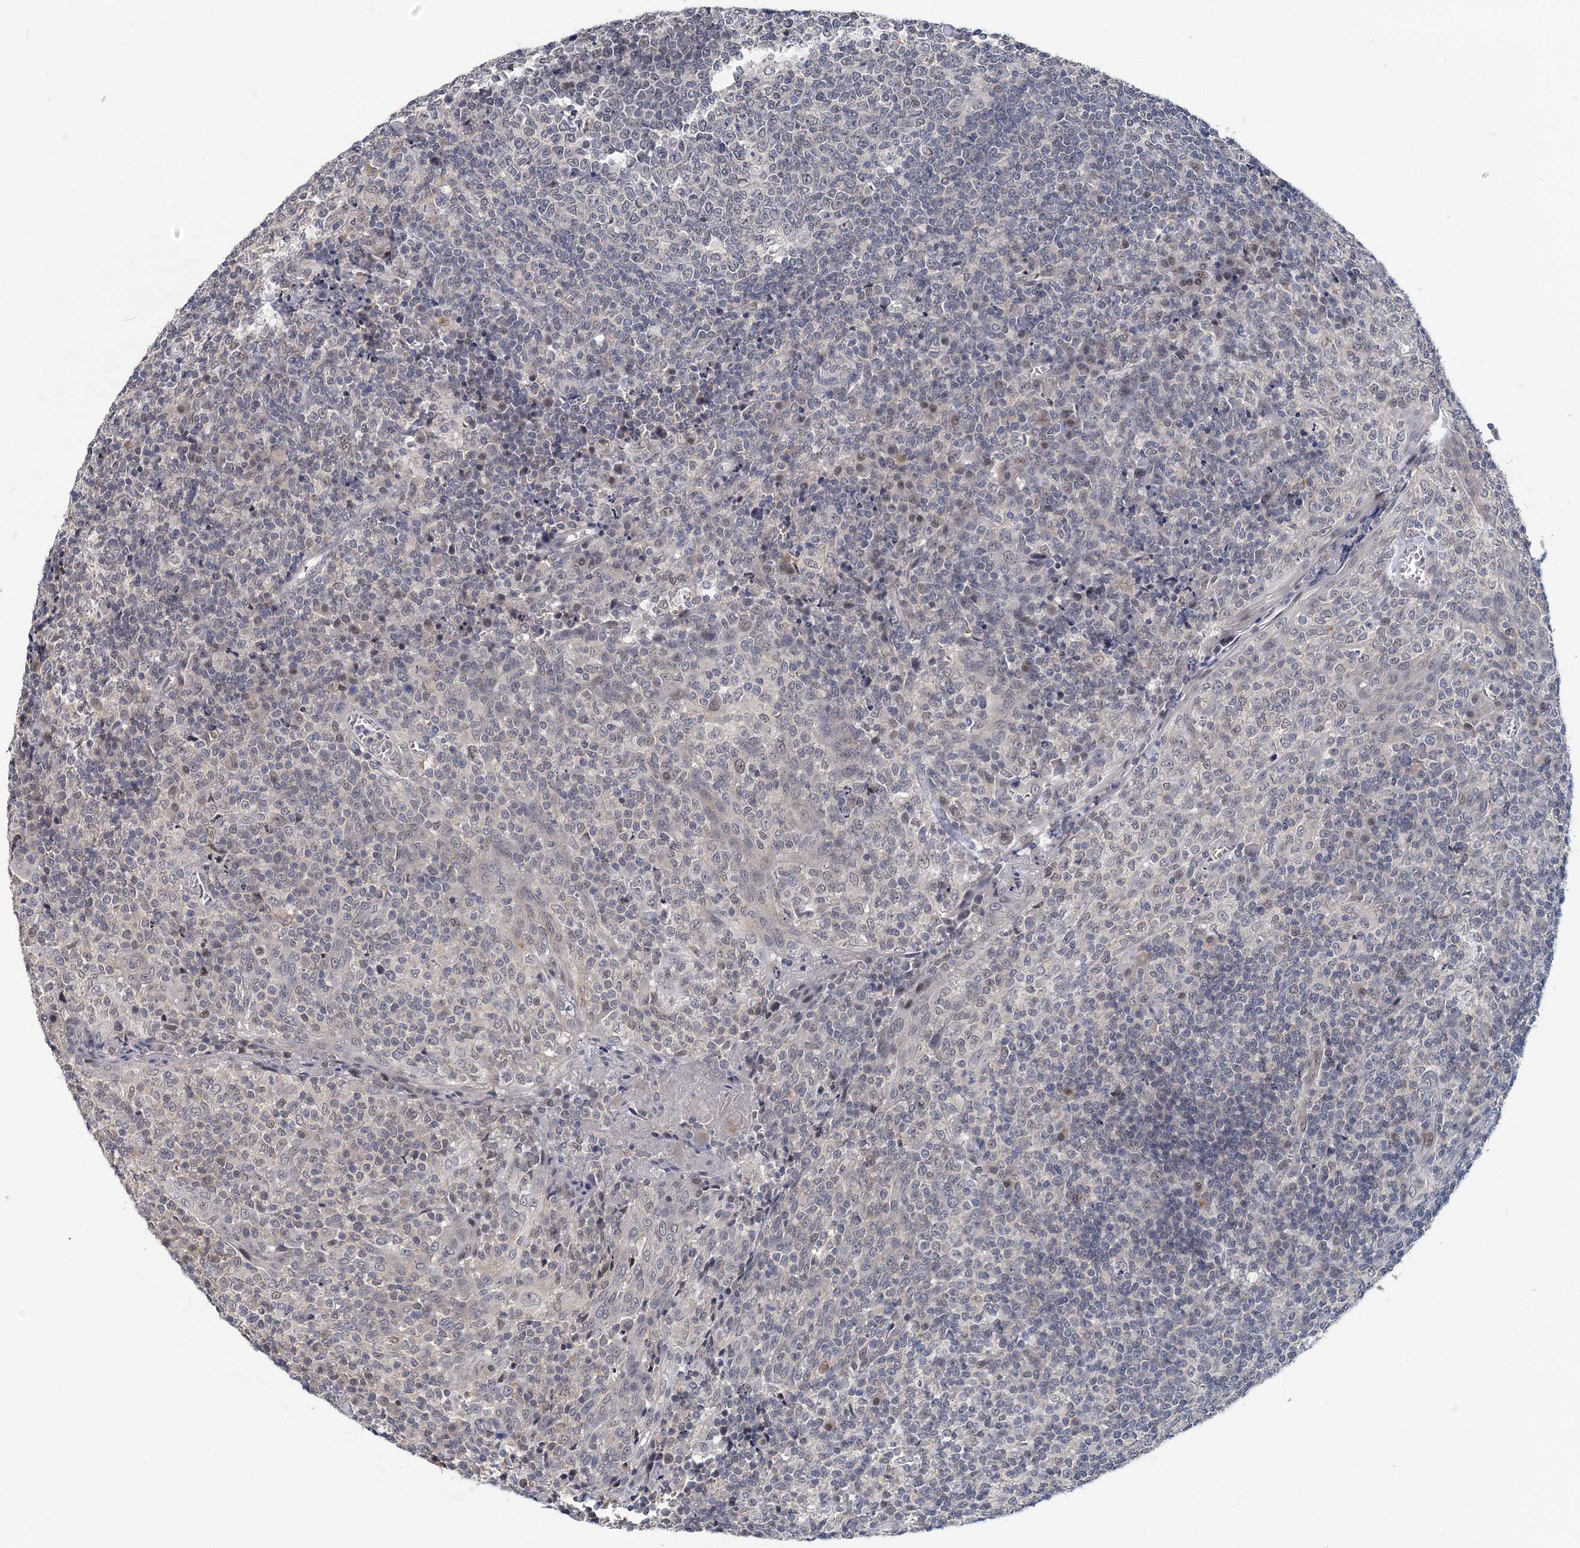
{"staining": {"intensity": "negative", "quantity": "none", "location": "none"}, "tissue": "tonsil", "cell_type": "Germinal center cells", "image_type": "normal", "snomed": [{"axis": "morphology", "description": "Normal tissue, NOS"}, {"axis": "topography", "description": "Tonsil"}], "caption": "The immunohistochemistry (IHC) image has no significant staining in germinal center cells of tonsil.", "gene": "HYCC2", "patient": {"sex": "female", "age": 19}}